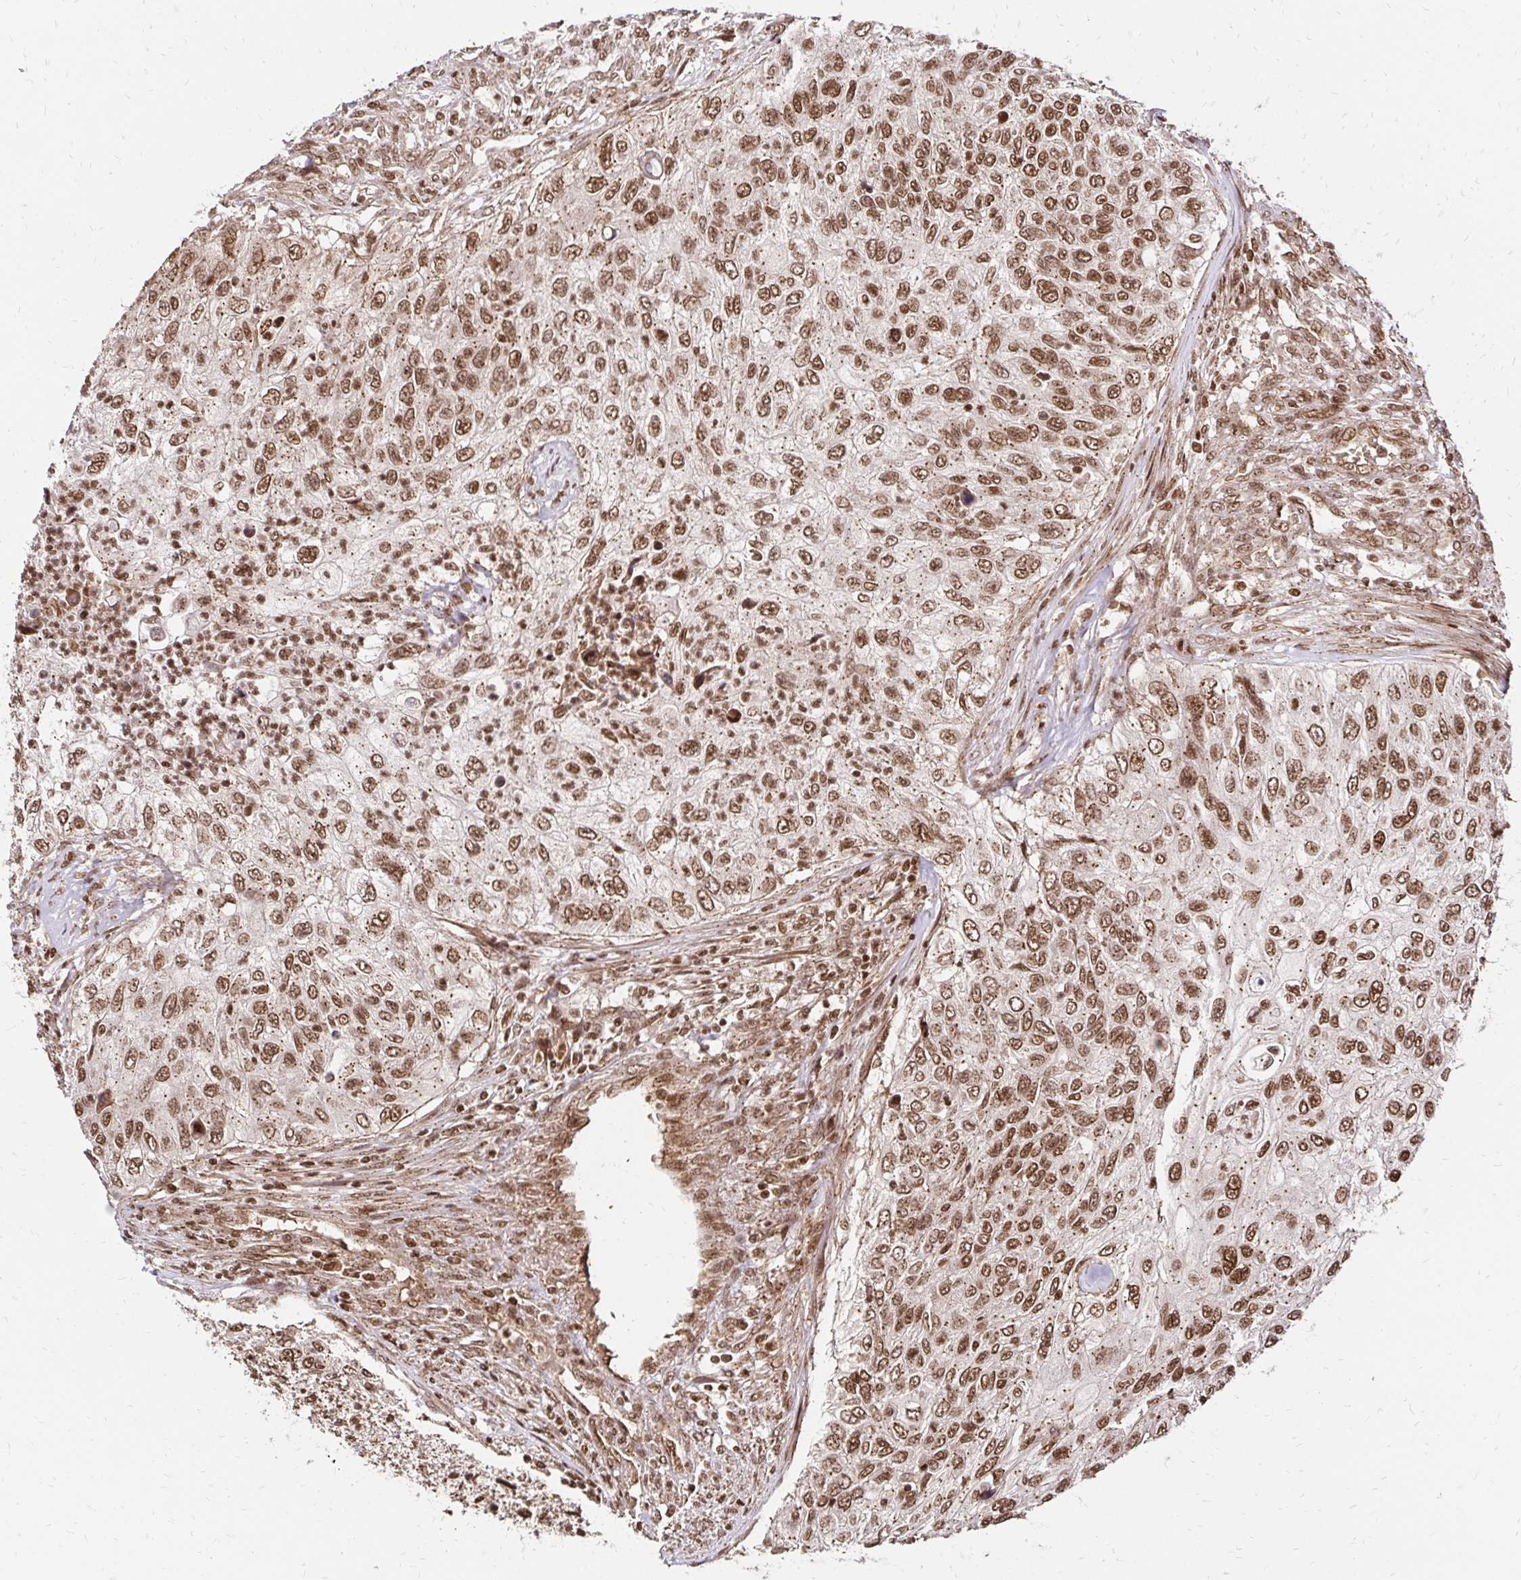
{"staining": {"intensity": "moderate", "quantity": ">75%", "location": "nuclear"}, "tissue": "urothelial cancer", "cell_type": "Tumor cells", "image_type": "cancer", "snomed": [{"axis": "morphology", "description": "Urothelial carcinoma, High grade"}, {"axis": "topography", "description": "Urinary bladder"}], "caption": "Protein staining of urothelial cancer tissue demonstrates moderate nuclear staining in approximately >75% of tumor cells.", "gene": "GLYR1", "patient": {"sex": "female", "age": 60}}